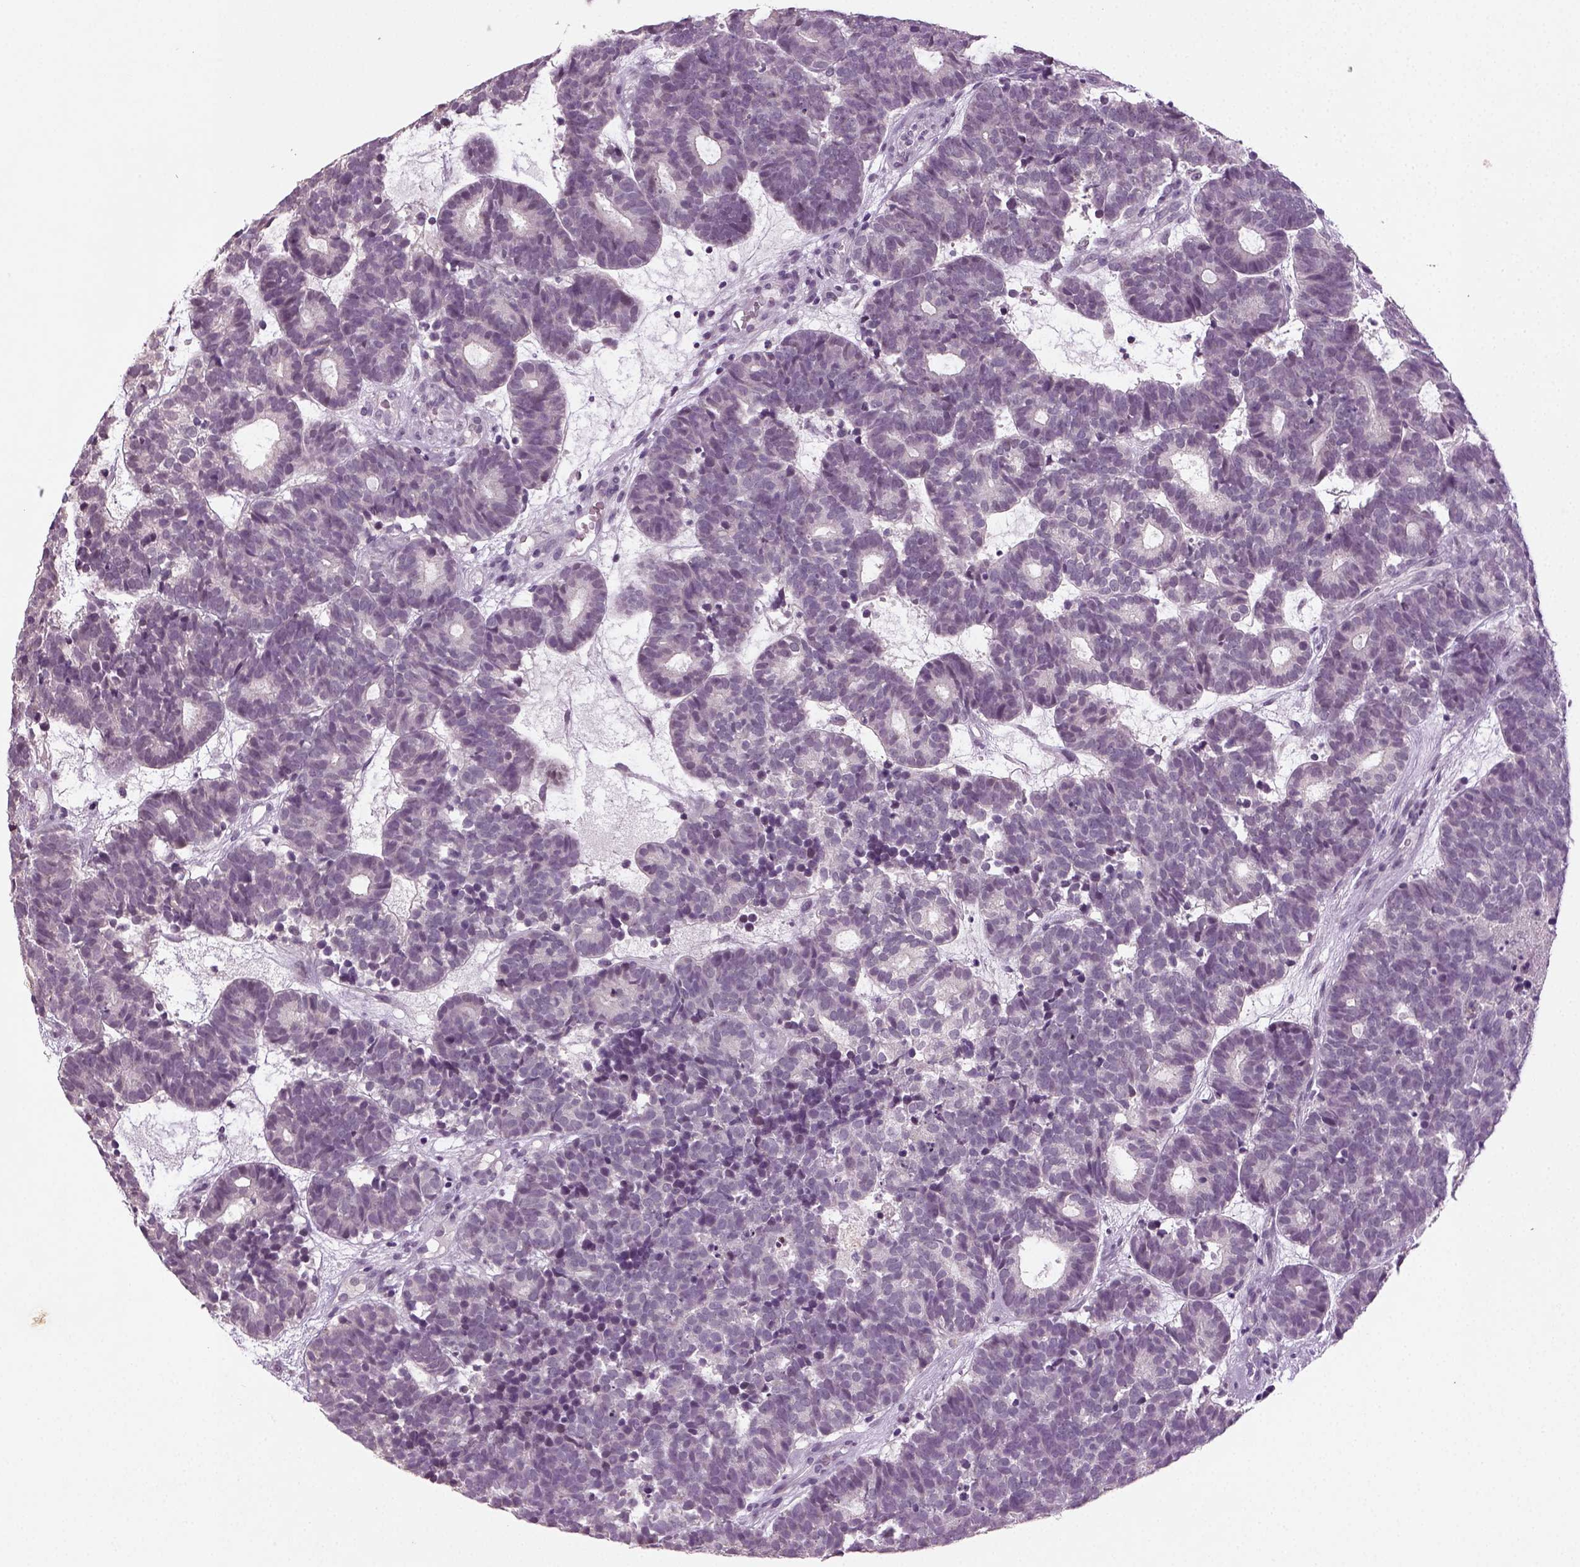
{"staining": {"intensity": "negative", "quantity": "none", "location": "none"}, "tissue": "head and neck cancer", "cell_type": "Tumor cells", "image_type": "cancer", "snomed": [{"axis": "morphology", "description": "Adenocarcinoma, NOS"}, {"axis": "topography", "description": "Head-Neck"}], "caption": "Immunohistochemistry (IHC) photomicrograph of neoplastic tissue: adenocarcinoma (head and neck) stained with DAB (3,3'-diaminobenzidine) reveals no significant protein expression in tumor cells.", "gene": "SYNGAP1", "patient": {"sex": "female", "age": 81}}